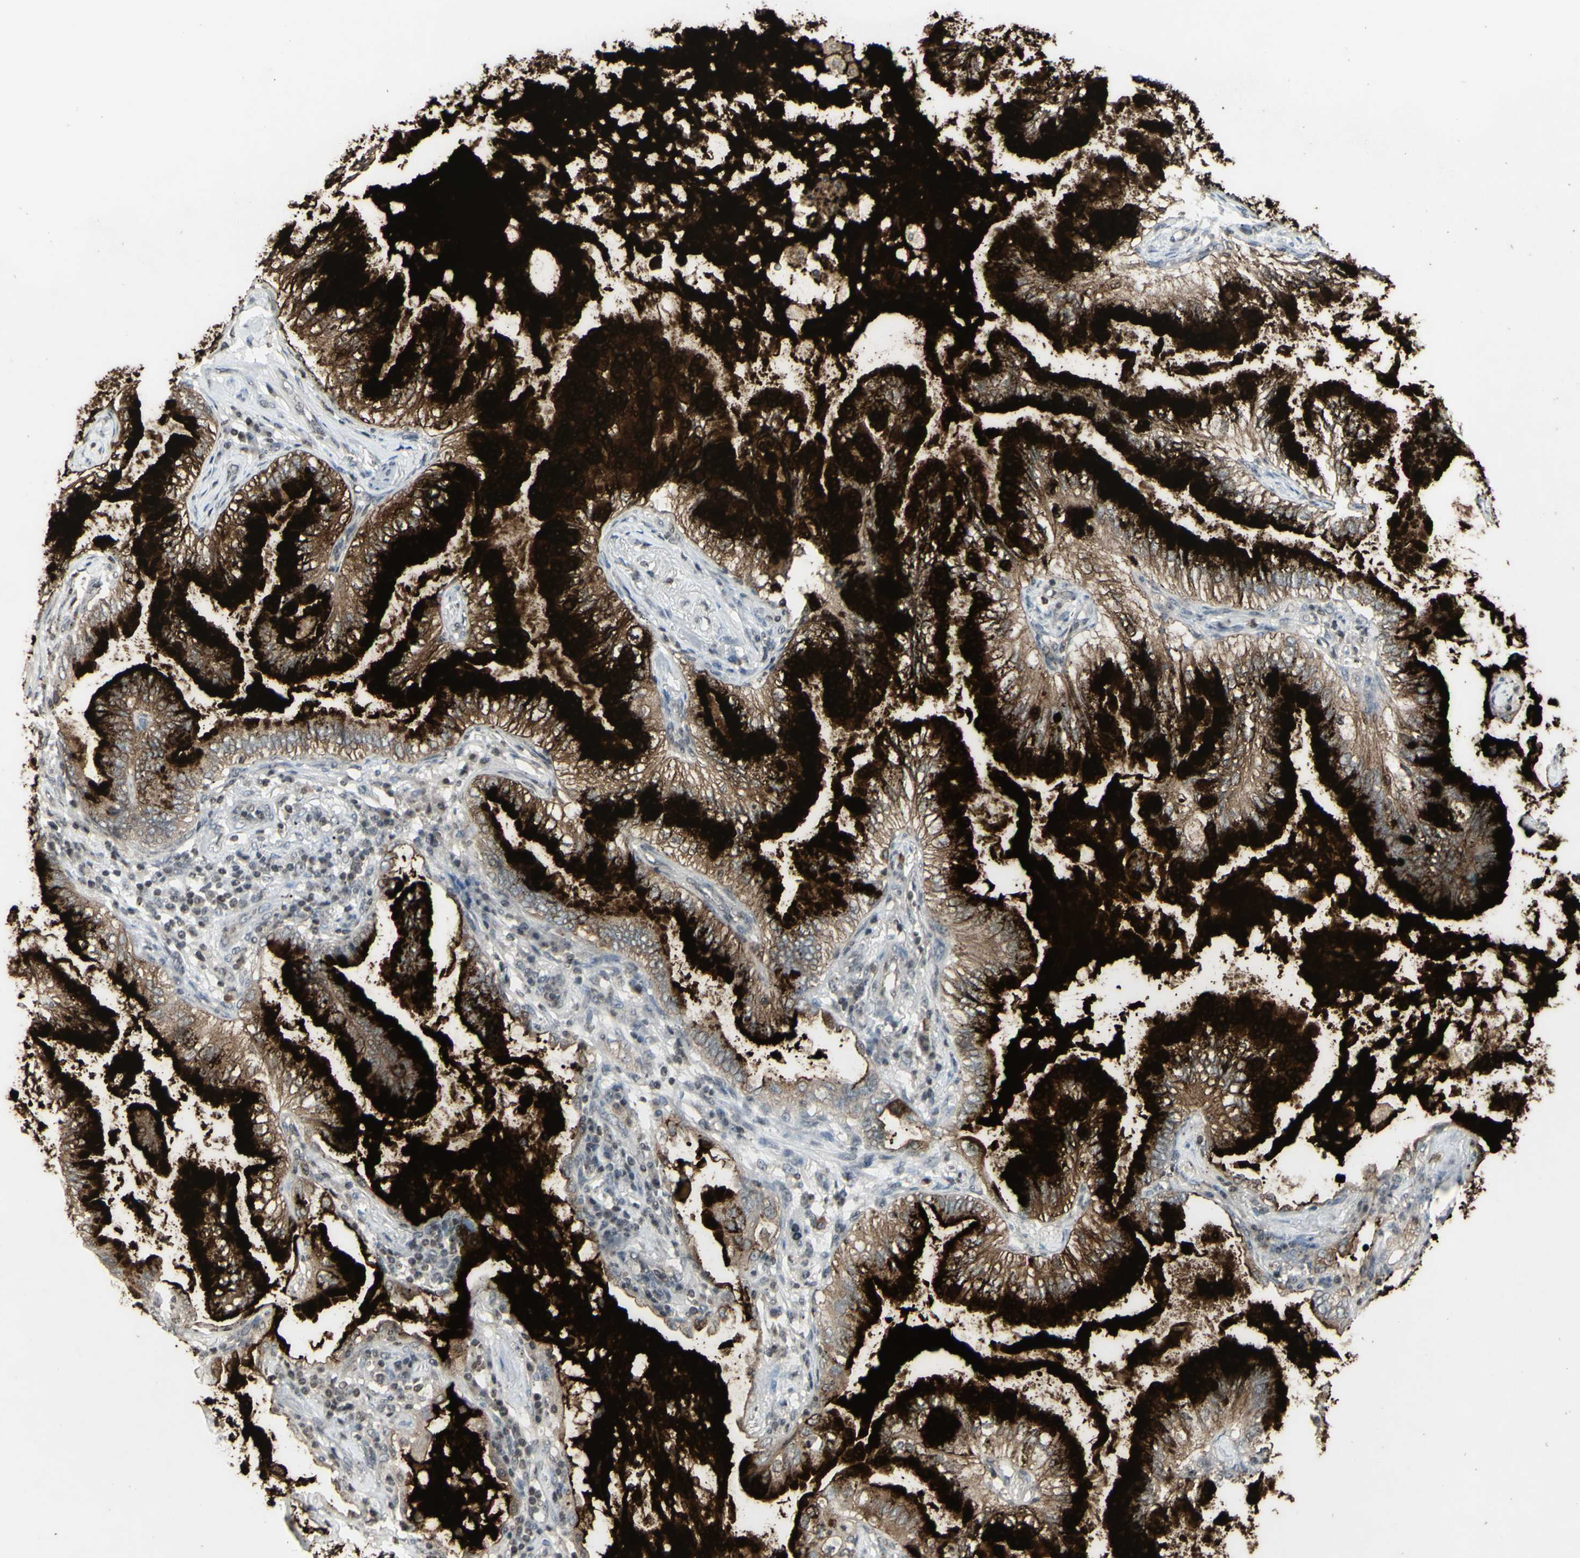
{"staining": {"intensity": "moderate", "quantity": "25%-75%", "location": "cytoplasmic/membranous"}, "tissue": "lung cancer", "cell_type": "Tumor cells", "image_type": "cancer", "snomed": [{"axis": "morphology", "description": "Normal tissue, NOS"}, {"axis": "morphology", "description": "Adenocarcinoma, NOS"}, {"axis": "topography", "description": "Bronchus"}, {"axis": "topography", "description": "Lung"}], "caption": "Immunohistochemistry (IHC) (DAB (3,3'-diaminobenzidine)) staining of human lung cancer (adenocarcinoma) shows moderate cytoplasmic/membranous protein positivity in approximately 25%-75% of tumor cells. (Stains: DAB in brown, nuclei in blue, Microscopy: brightfield microscopy at high magnification).", "gene": "MUC5AC", "patient": {"sex": "female", "age": 70}}